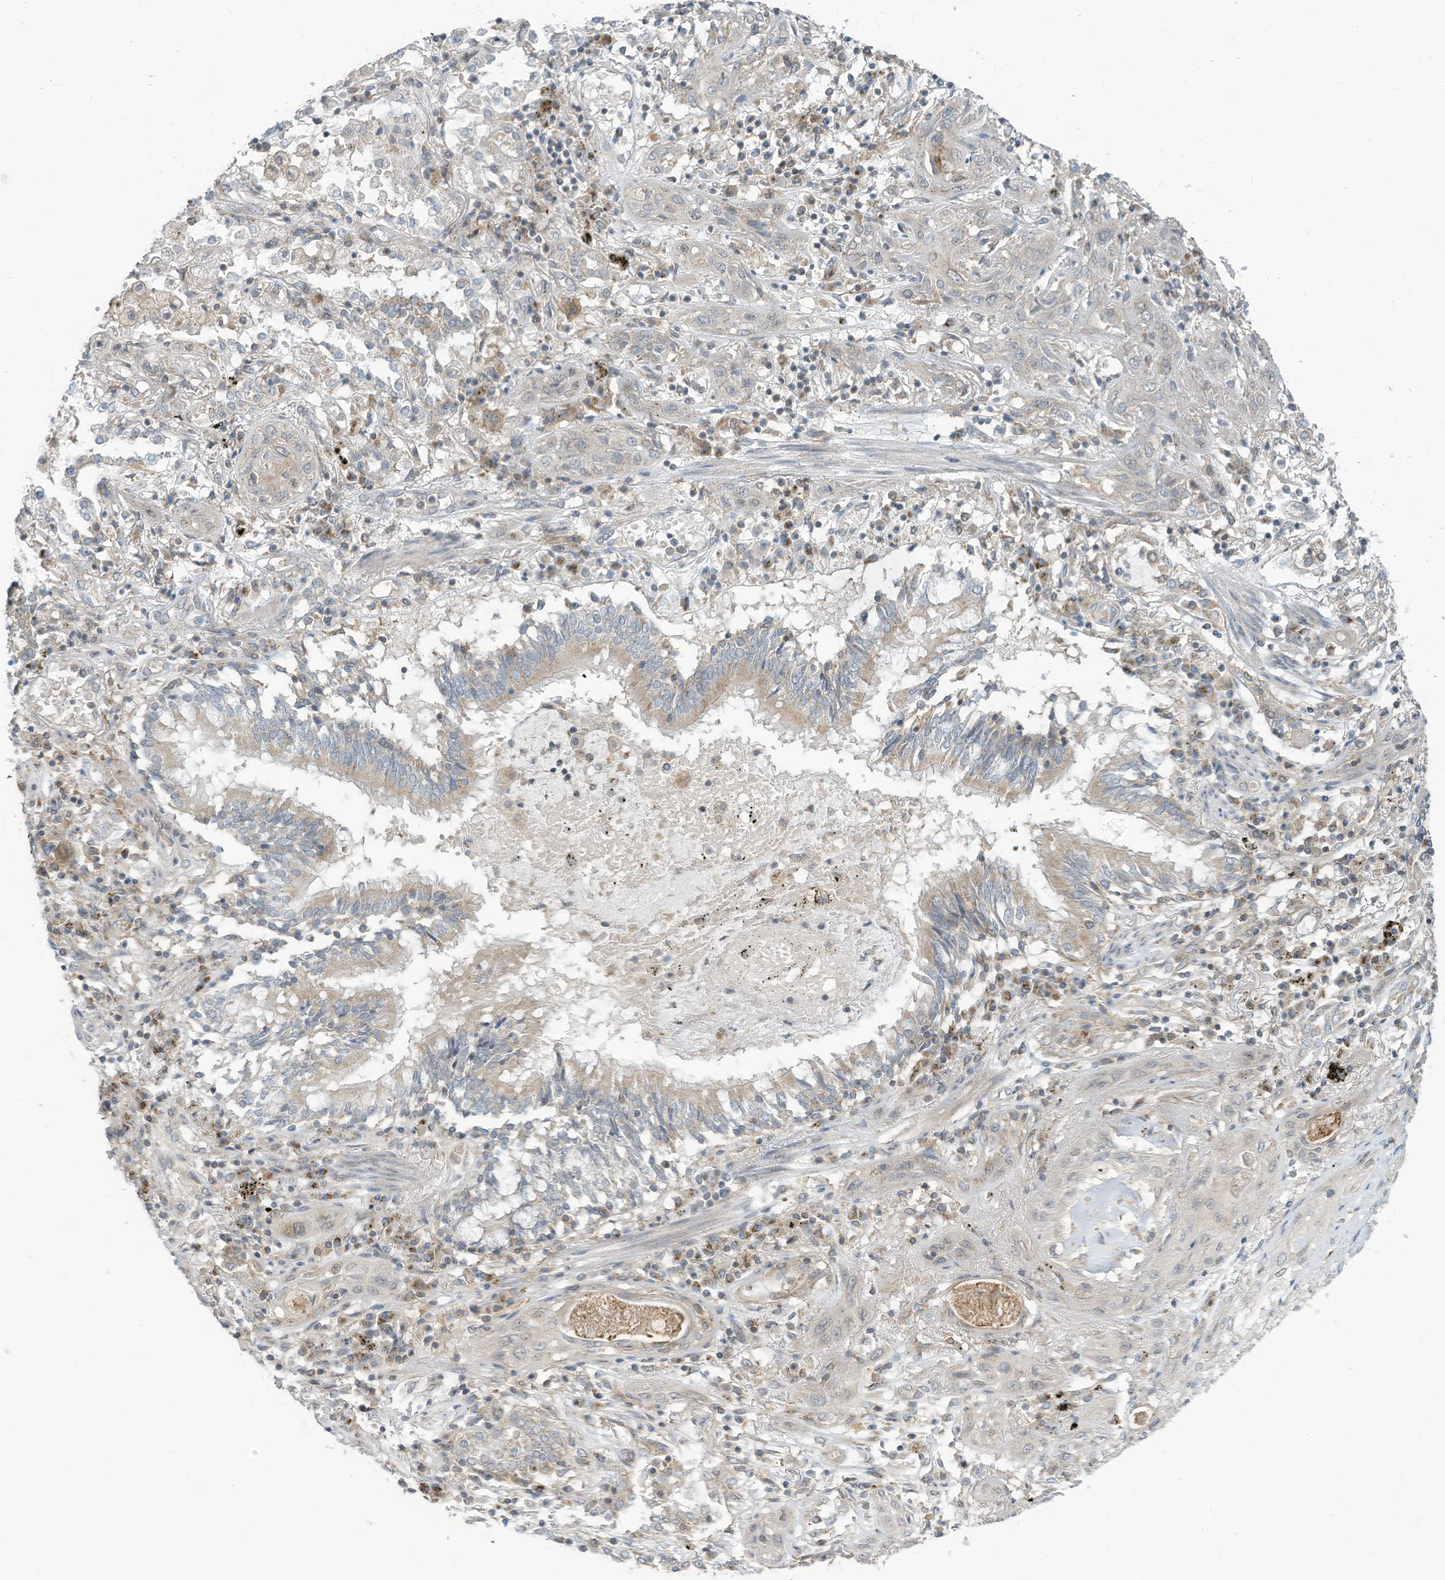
{"staining": {"intensity": "negative", "quantity": "none", "location": "none"}, "tissue": "lung cancer", "cell_type": "Tumor cells", "image_type": "cancer", "snomed": [{"axis": "morphology", "description": "Squamous cell carcinoma, NOS"}, {"axis": "topography", "description": "Lung"}], "caption": "This is a photomicrograph of immunohistochemistry (IHC) staining of lung cancer (squamous cell carcinoma), which shows no positivity in tumor cells.", "gene": "PARVG", "patient": {"sex": "female", "age": 47}}